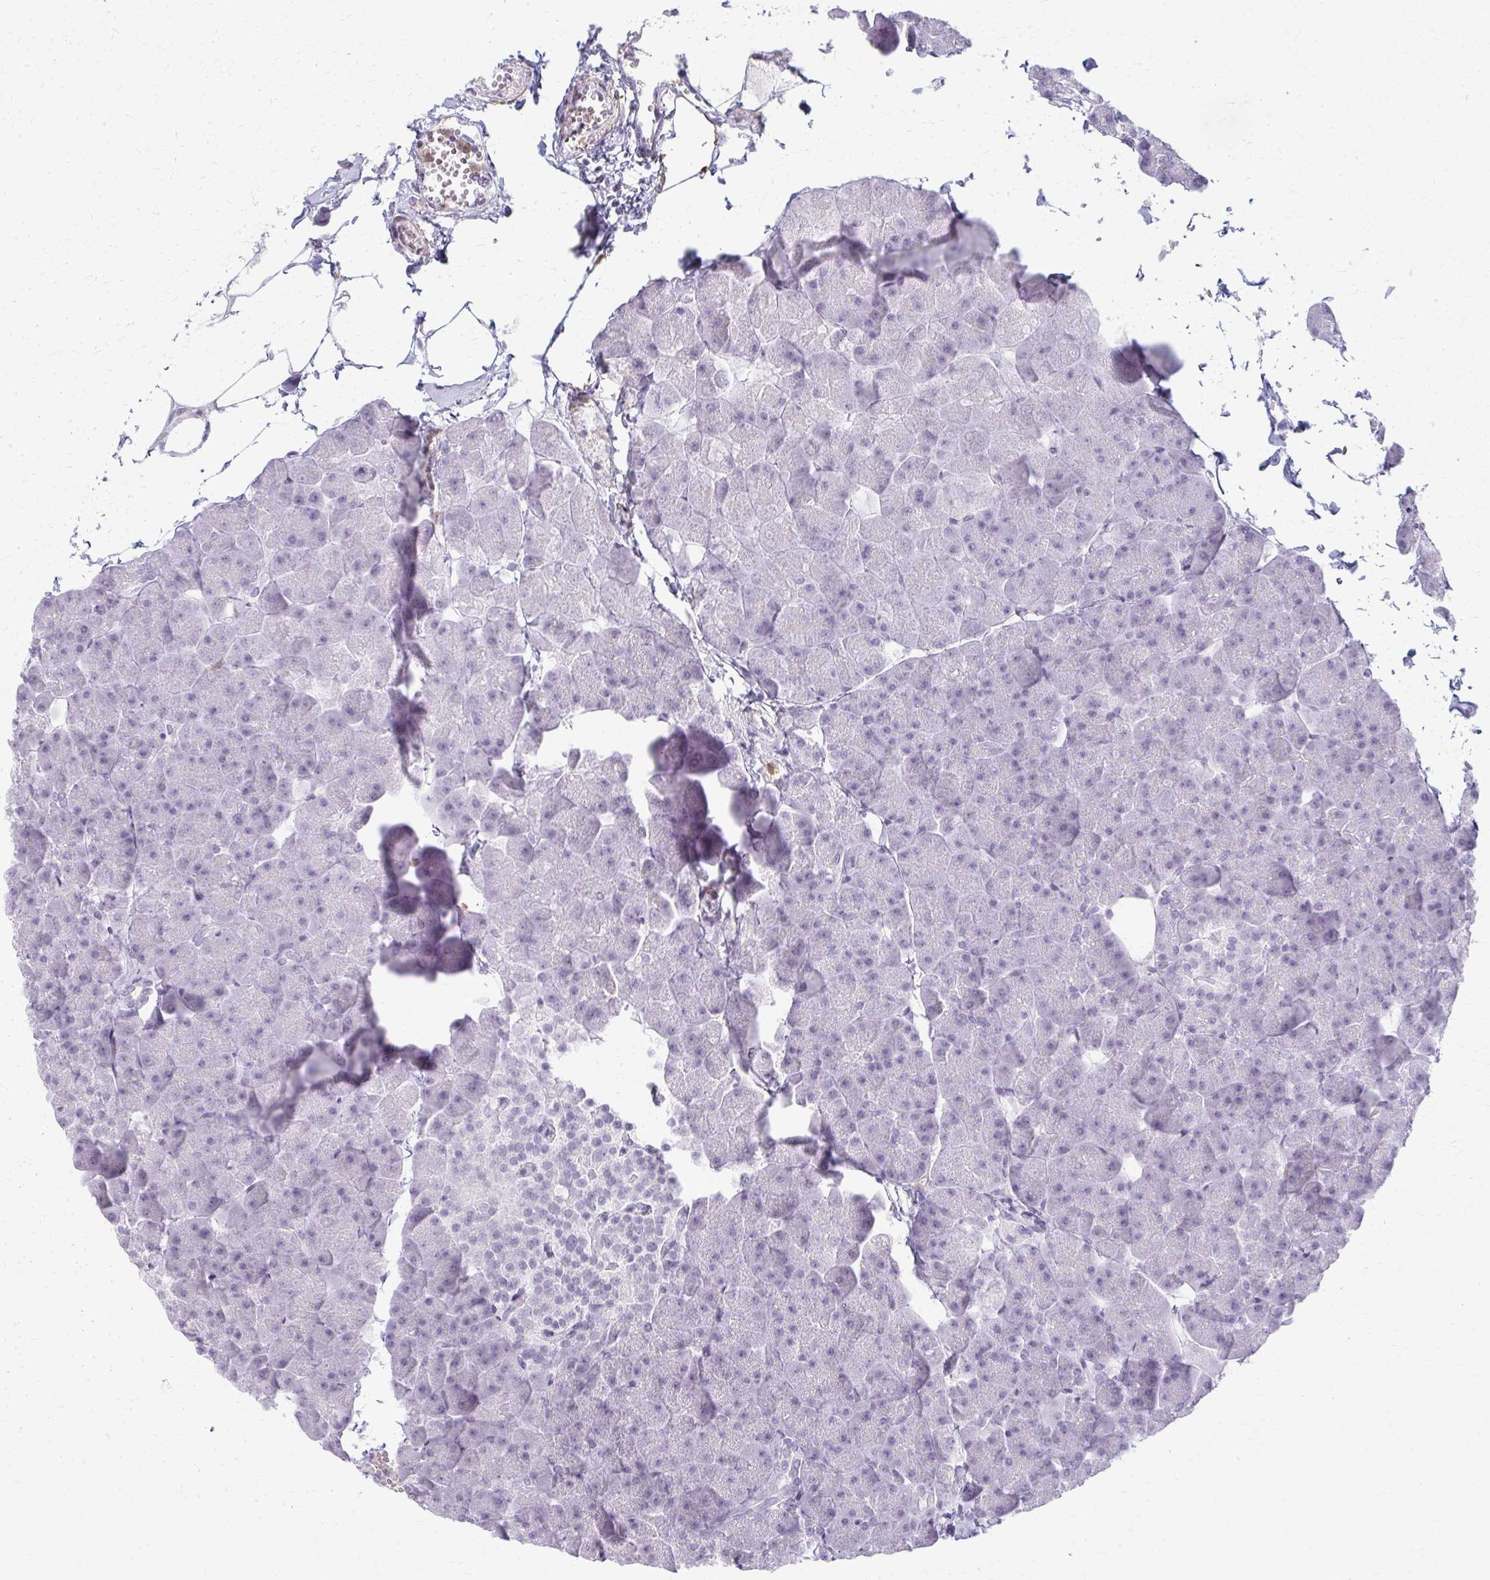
{"staining": {"intensity": "negative", "quantity": "none", "location": "none"}, "tissue": "pancreas", "cell_type": "Exocrine glandular cells", "image_type": "normal", "snomed": [{"axis": "morphology", "description": "Normal tissue, NOS"}, {"axis": "topography", "description": "Pancreas"}], "caption": "High power microscopy histopathology image of an immunohistochemistry (IHC) photomicrograph of benign pancreas, revealing no significant expression in exocrine glandular cells.", "gene": "CA3", "patient": {"sex": "male", "age": 35}}